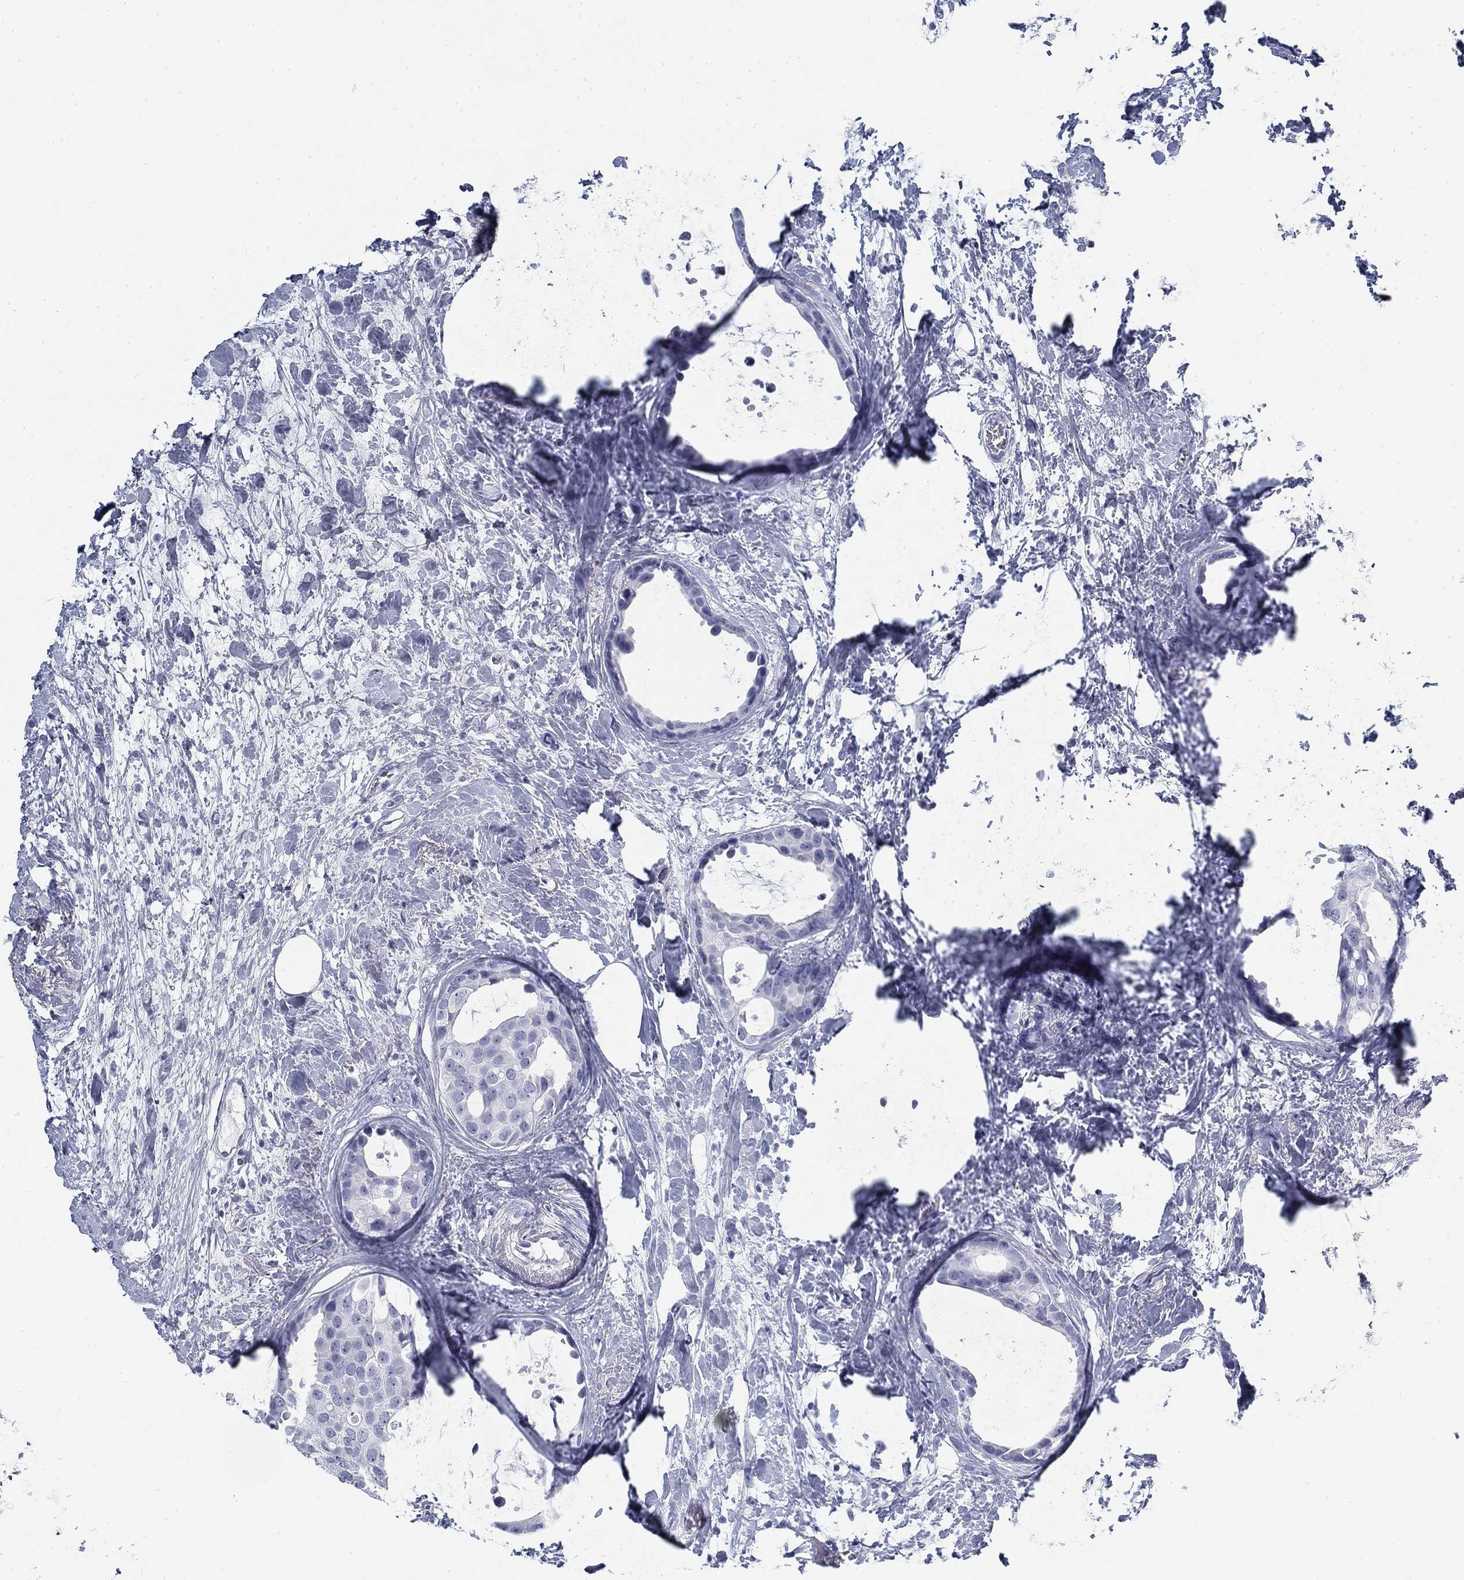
{"staining": {"intensity": "negative", "quantity": "none", "location": "none"}, "tissue": "breast cancer", "cell_type": "Tumor cells", "image_type": "cancer", "snomed": [{"axis": "morphology", "description": "Duct carcinoma"}, {"axis": "topography", "description": "Breast"}], "caption": "Immunohistochemical staining of breast intraductal carcinoma exhibits no significant staining in tumor cells.", "gene": "CD79B", "patient": {"sex": "female", "age": 45}}